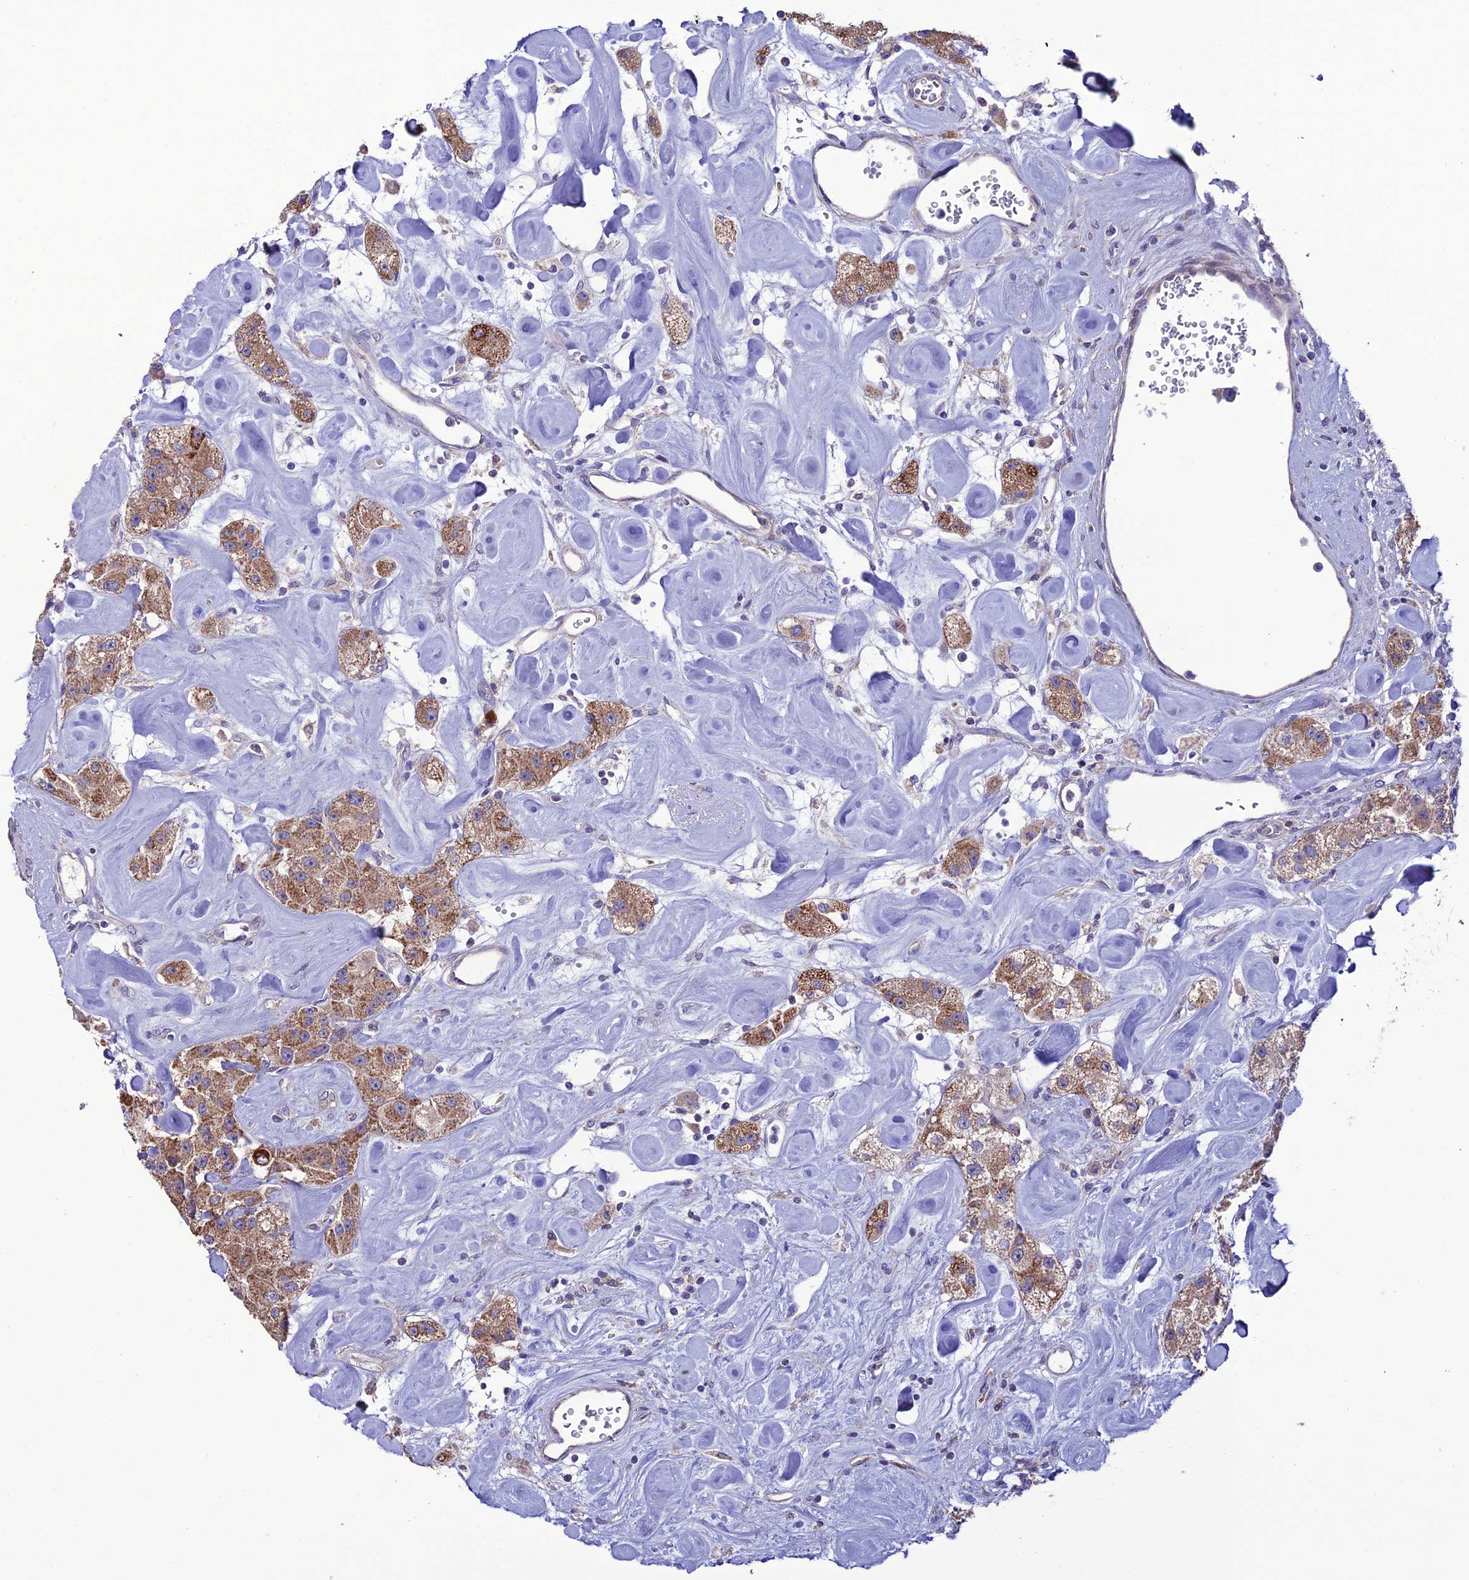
{"staining": {"intensity": "moderate", "quantity": ">75%", "location": "cytoplasmic/membranous"}, "tissue": "carcinoid", "cell_type": "Tumor cells", "image_type": "cancer", "snomed": [{"axis": "morphology", "description": "Carcinoid, malignant, NOS"}, {"axis": "topography", "description": "Pancreas"}], "caption": "This micrograph shows carcinoid stained with immunohistochemistry to label a protein in brown. The cytoplasmic/membranous of tumor cells show moderate positivity for the protein. Nuclei are counter-stained blue.", "gene": "HOGA1", "patient": {"sex": "male", "age": 41}}